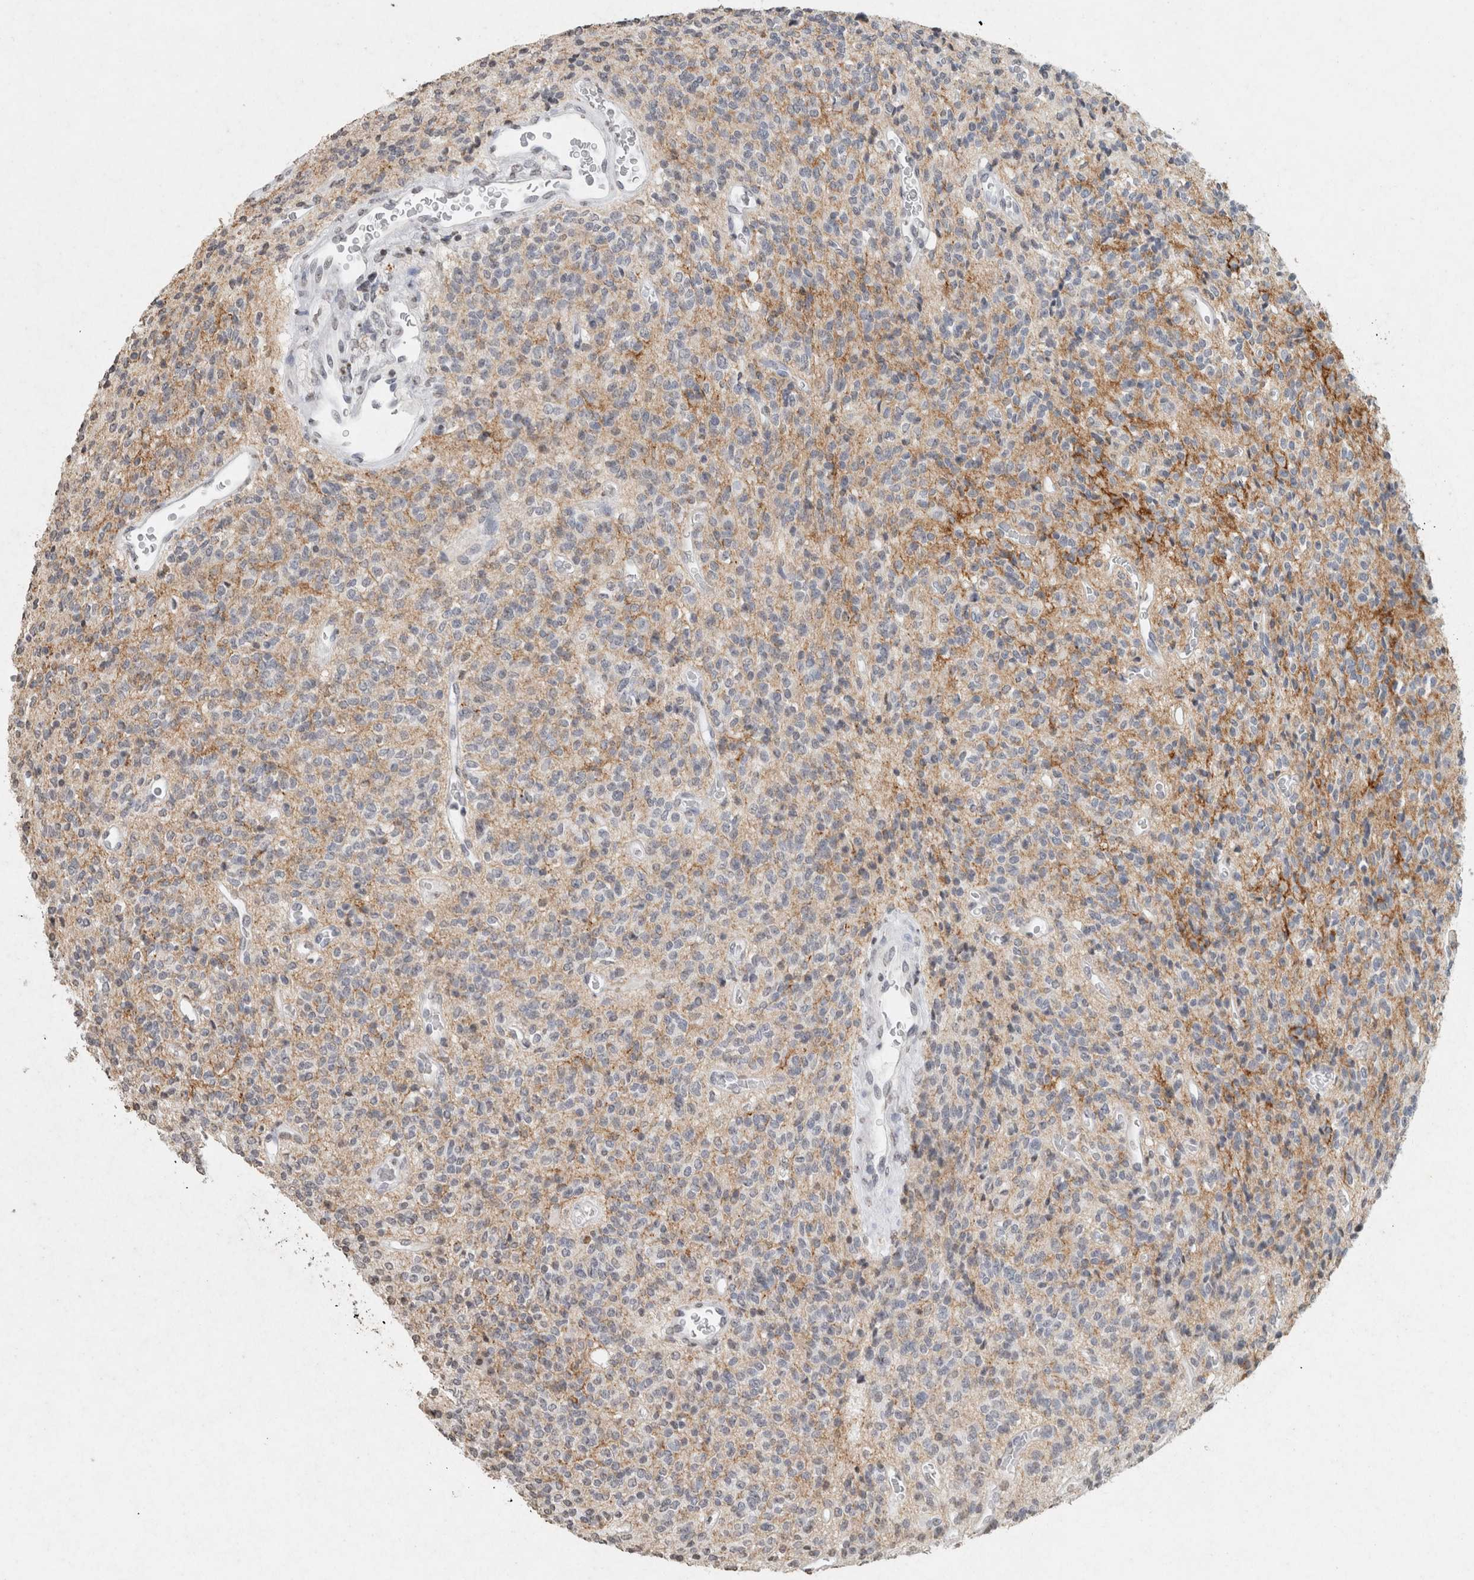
{"staining": {"intensity": "negative", "quantity": "none", "location": "none"}, "tissue": "glioma", "cell_type": "Tumor cells", "image_type": "cancer", "snomed": [{"axis": "morphology", "description": "Glioma, malignant, High grade"}, {"axis": "topography", "description": "Brain"}], "caption": "Immunohistochemistry (IHC) of human high-grade glioma (malignant) shows no expression in tumor cells.", "gene": "CNTN1", "patient": {"sex": "male", "age": 34}}